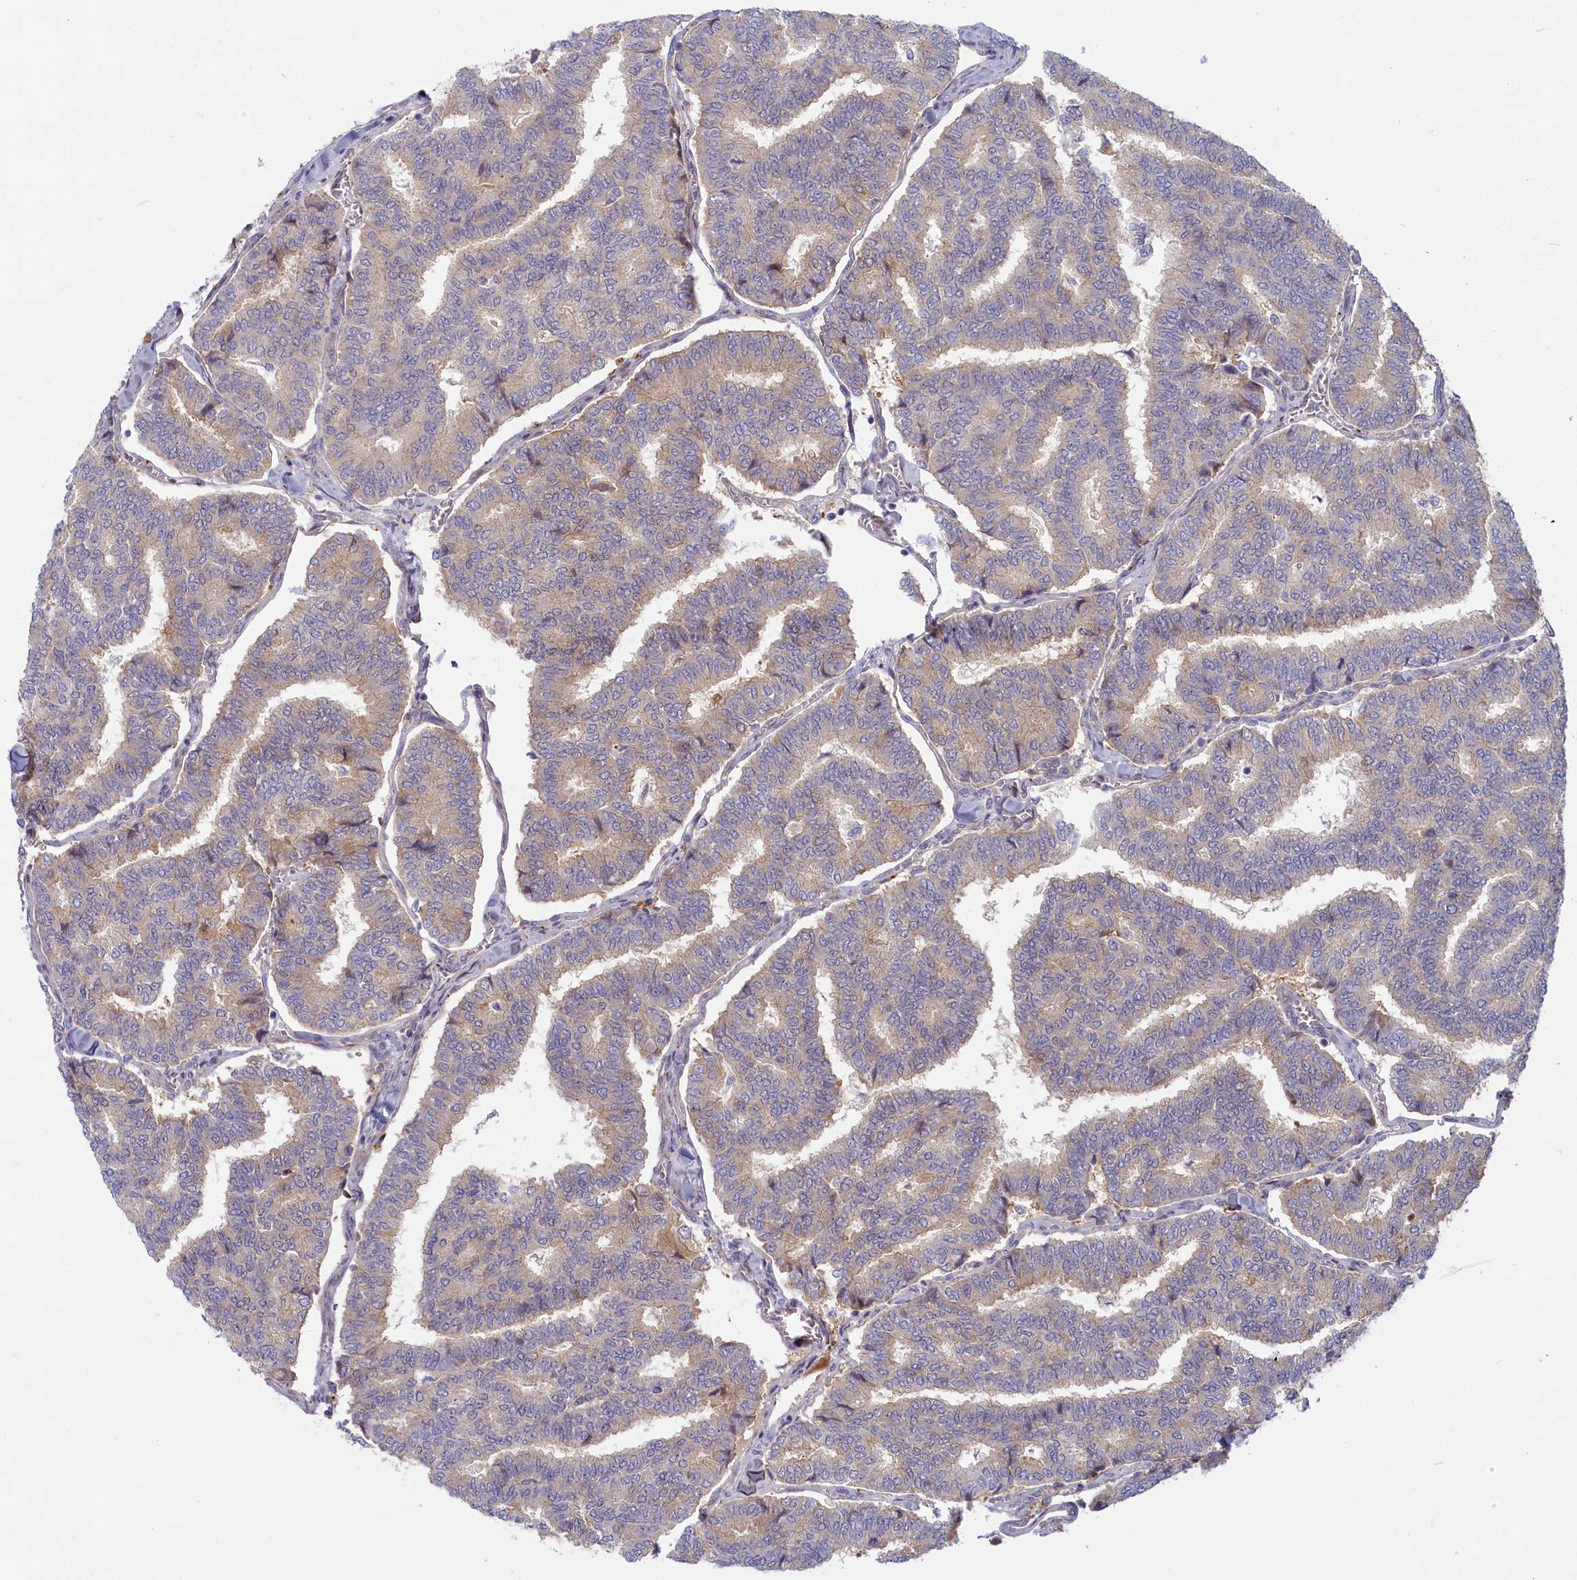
{"staining": {"intensity": "weak", "quantity": "<25%", "location": "cytoplasmic/membranous"}, "tissue": "thyroid cancer", "cell_type": "Tumor cells", "image_type": "cancer", "snomed": [{"axis": "morphology", "description": "Papillary adenocarcinoma, NOS"}, {"axis": "topography", "description": "Thyroid gland"}], "caption": "Immunohistochemistry micrograph of human papillary adenocarcinoma (thyroid) stained for a protein (brown), which demonstrates no positivity in tumor cells.", "gene": "FCSK", "patient": {"sex": "female", "age": 35}}